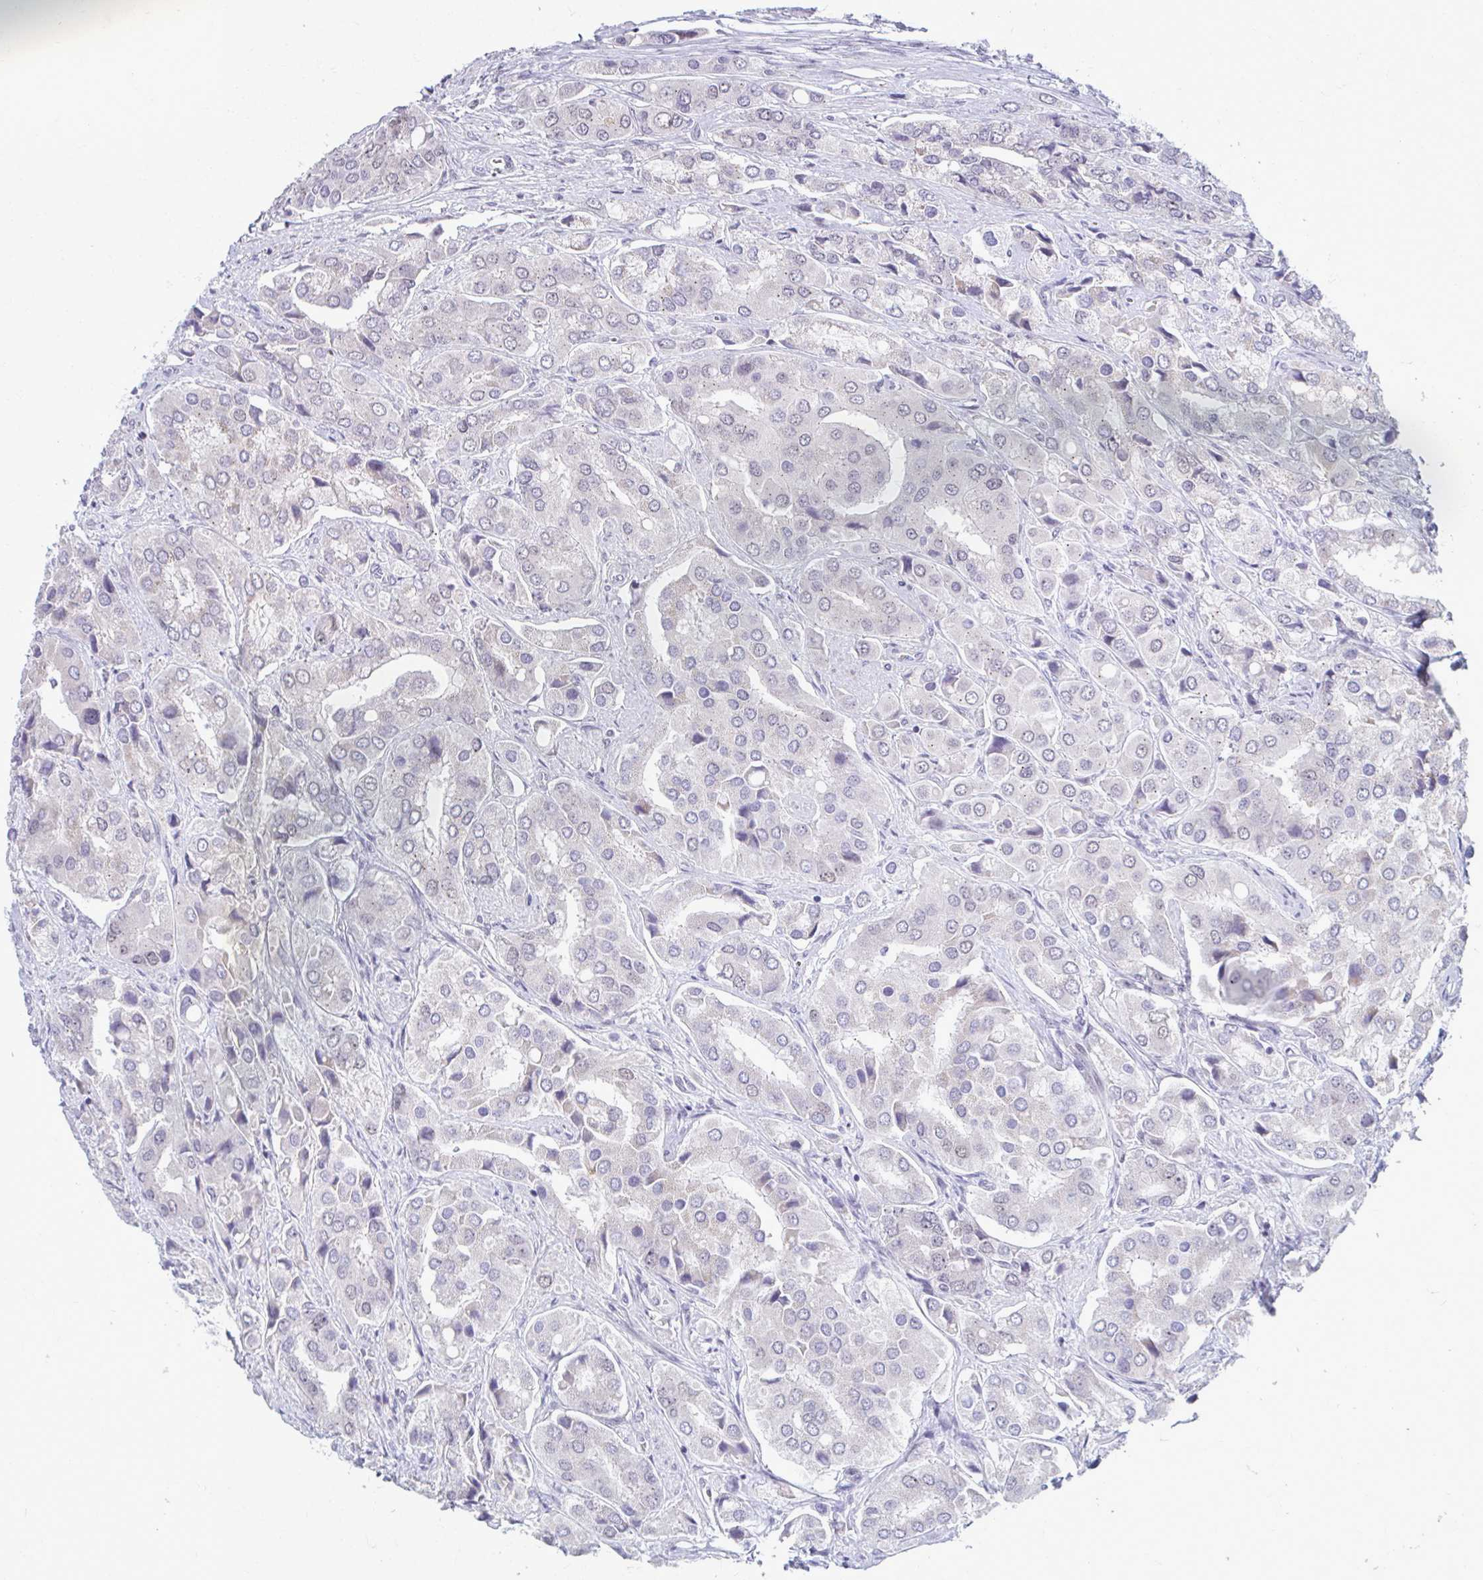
{"staining": {"intensity": "negative", "quantity": "none", "location": "none"}, "tissue": "prostate cancer", "cell_type": "Tumor cells", "image_type": "cancer", "snomed": [{"axis": "morphology", "description": "Adenocarcinoma, Low grade"}, {"axis": "topography", "description": "Prostate"}], "caption": "The histopathology image demonstrates no significant positivity in tumor cells of adenocarcinoma (low-grade) (prostate).", "gene": "MAF1", "patient": {"sex": "male", "age": 69}}